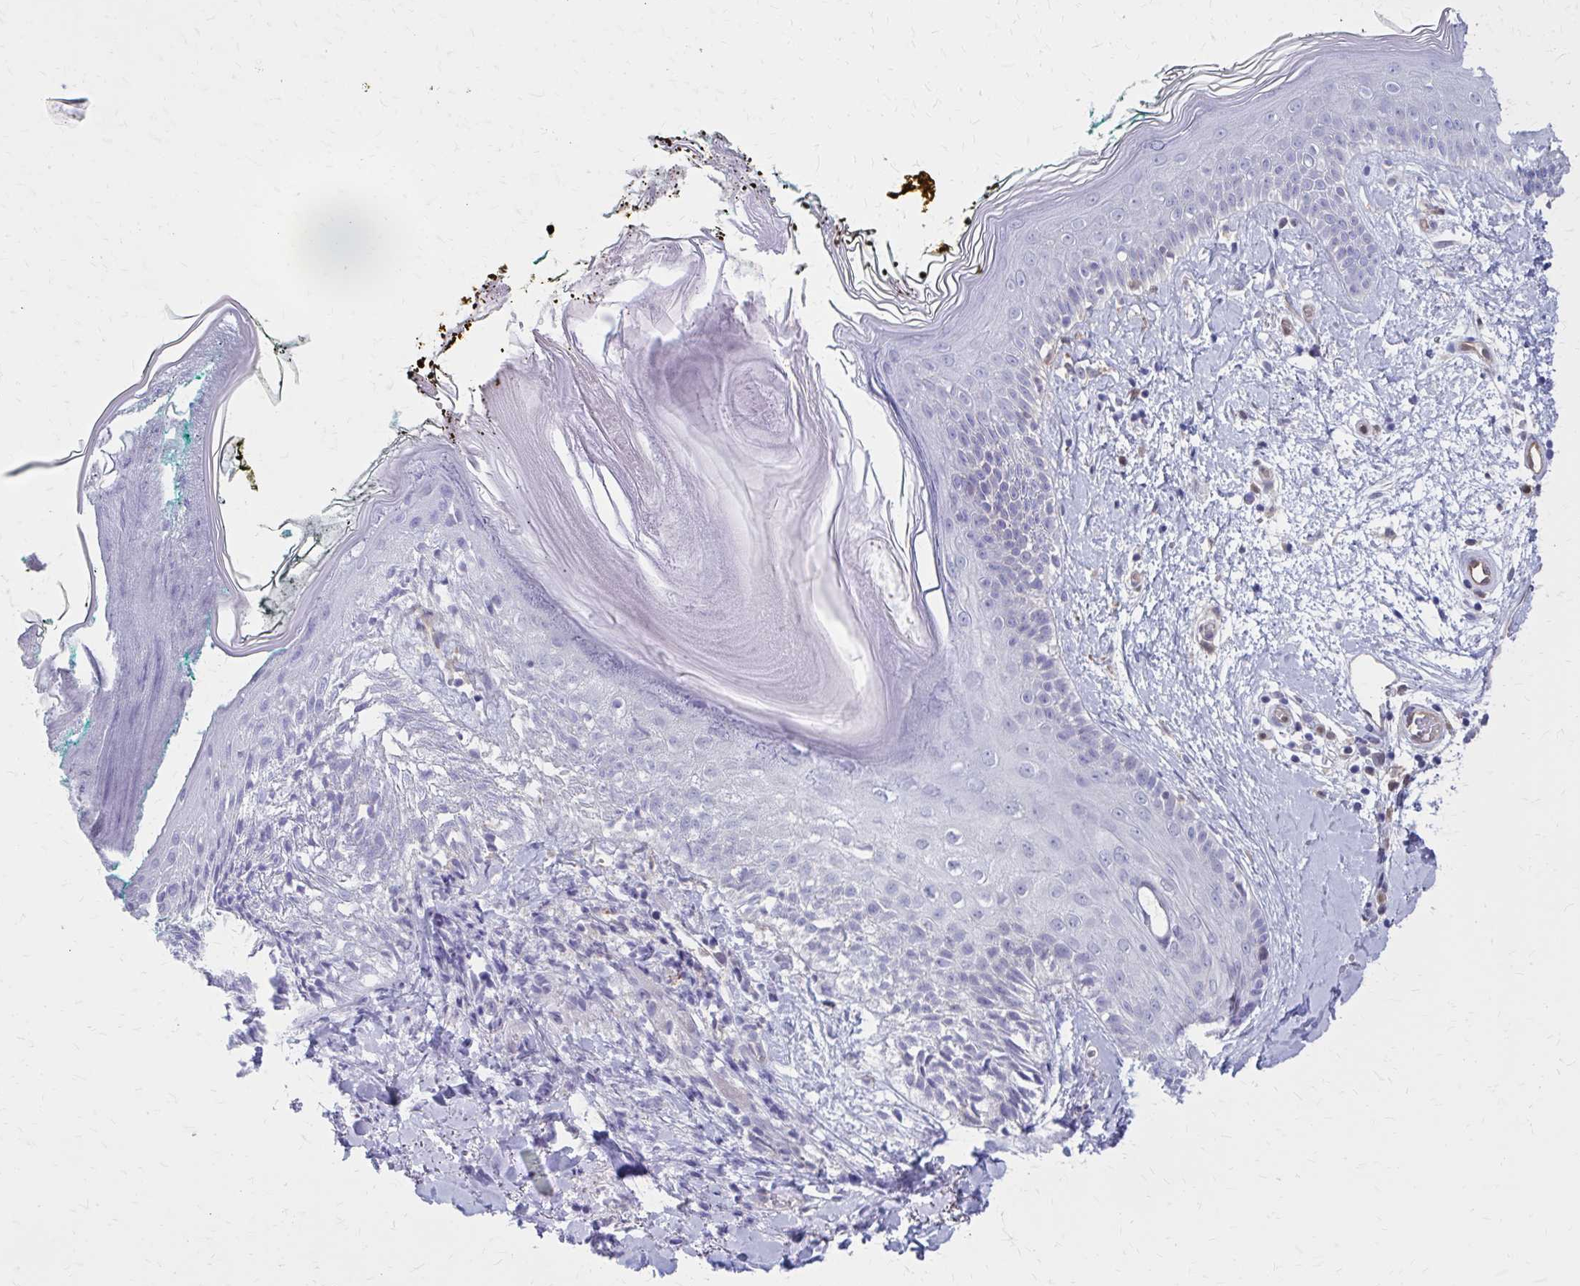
{"staining": {"intensity": "negative", "quantity": "none", "location": "none"}, "tissue": "skin", "cell_type": "Fibroblasts", "image_type": "normal", "snomed": [{"axis": "morphology", "description": "Normal tissue, NOS"}, {"axis": "topography", "description": "Skin"}], "caption": "A high-resolution image shows immunohistochemistry staining of unremarkable skin, which reveals no significant positivity in fibroblasts. Nuclei are stained in blue.", "gene": "CLIC2", "patient": {"sex": "female", "age": 34}}